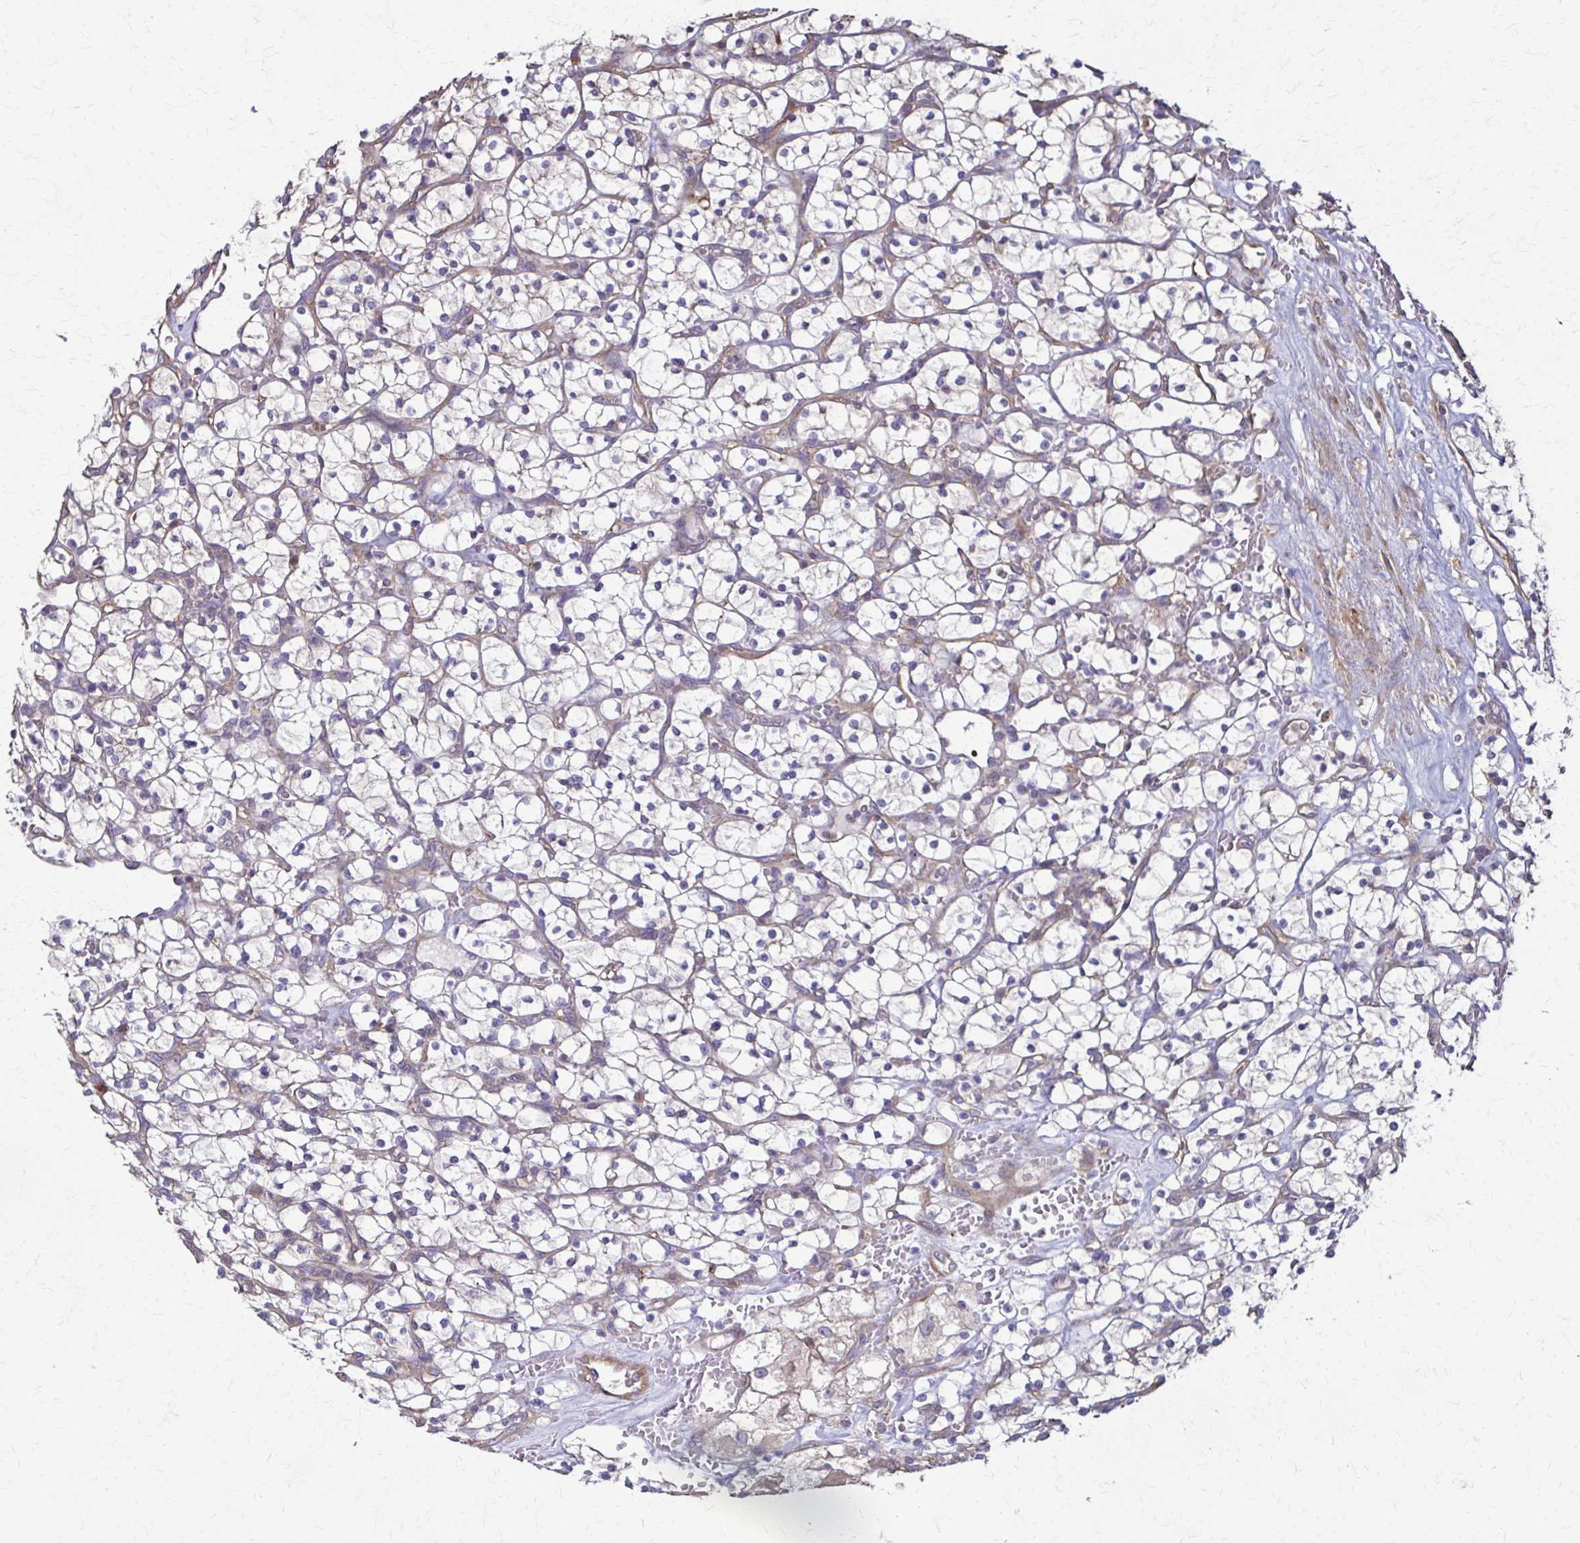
{"staining": {"intensity": "negative", "quantity": "none", "location": "none"}, "tissue": "renal cancer", "cell_type": "Tumor cells", "image_type": "cancer", "snomed": [{"axis": "morphology", "description": "Adenocarcinoma, NOS"}, {"axis": "topography", "description": "Kidney"}], "caption": "An immunohistochemistry micrograph of renal cancer is shown. There is no staining in tumor cells of renal cancer.", "gene": "DSP", "patient": {"sex": "female", "age": 64}}